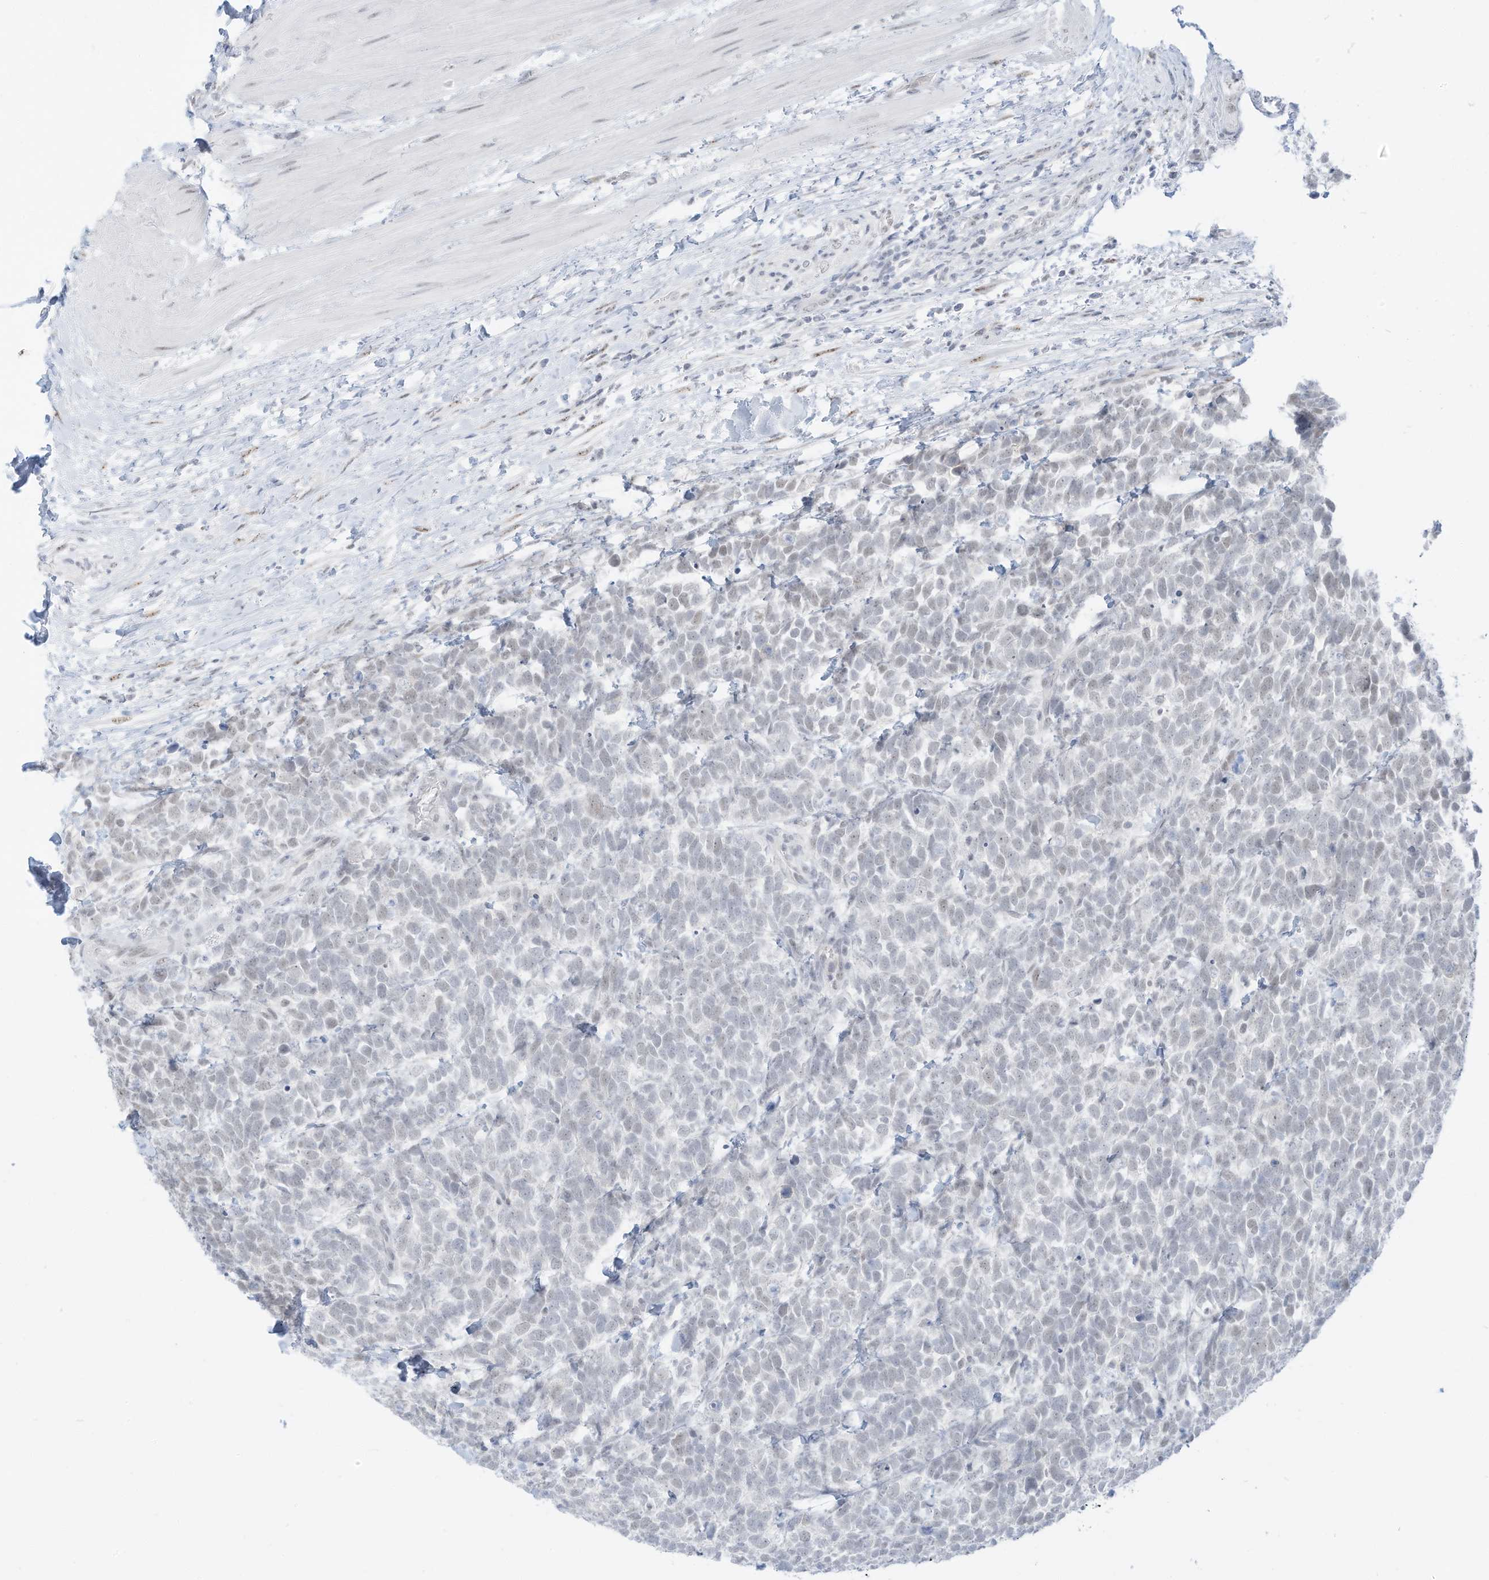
{"staining": {"intensity": "negative", "quantity": "none", "location": "none"}, "tissue": "urothelial cancer", "cell_type": "Tumor cells", "image_type": "cancer", "snomed": [{"axis": "morphology", "description": "Urothelial carcinoma, High grade"}, {"axis": "topography", "description": "Urinary bladder"}], "caption": "DAB immunohistochemical staining of human high-grade urothelial carcinoma shows no significant expression in tumor cells.", "gene": "PGC", "patient": {"sex": "female", "age": 82}}